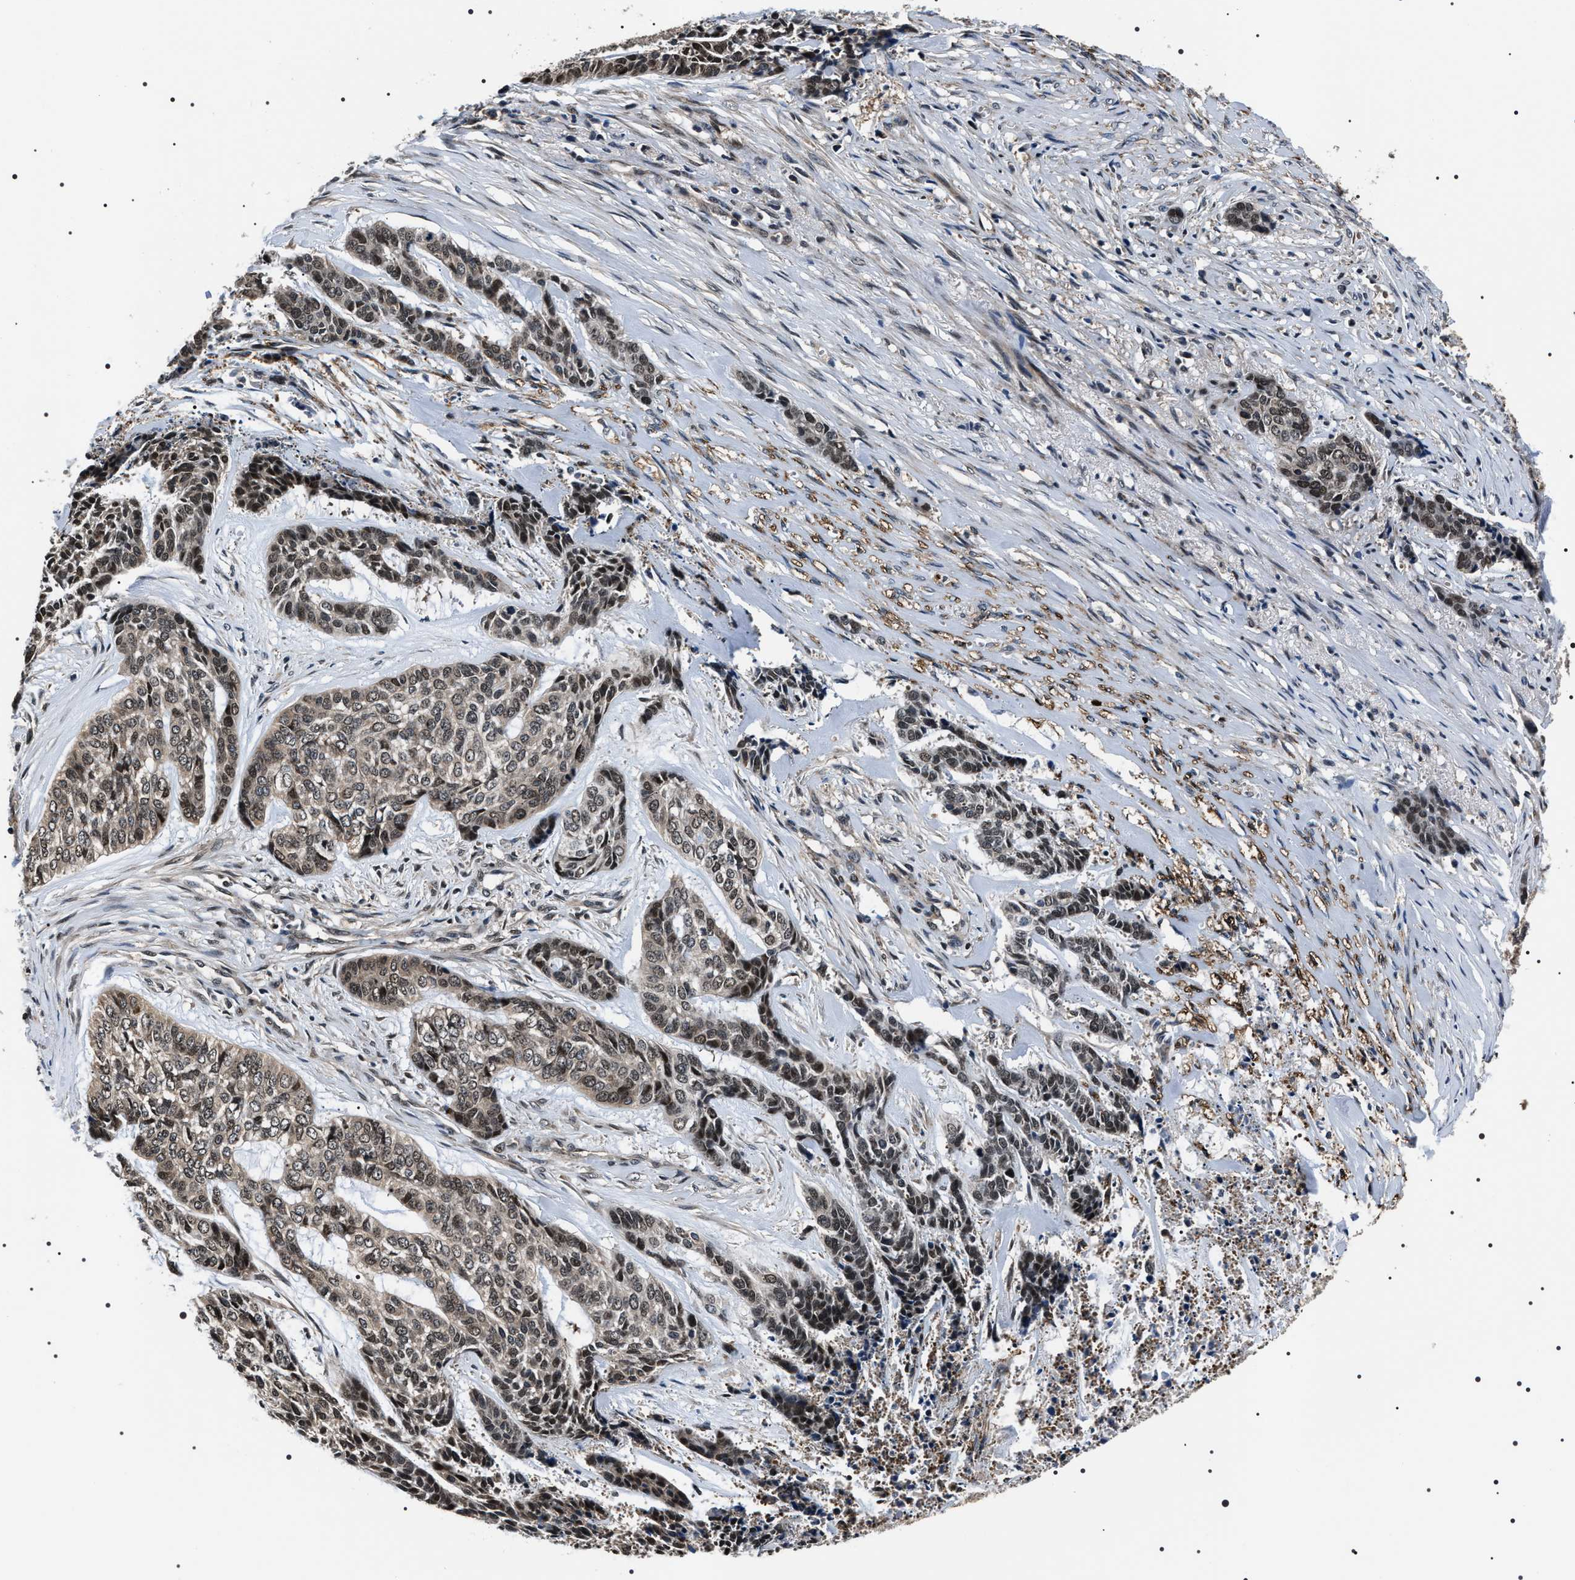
{"staining": {"intensity": "weak", "quantity": ">75%", "location": "nuclear"}, "tissue": "skin cancer", "cell_type": "Tumor cells", "image_type": "cancer", "snomed": [{"axis": "morphology", "description": "Basal cell carcinoma"}, {"axis": "topography", "description": "Skin"}], "caption": "Approximately >75% of tumor cells in human basal cell carcinoma (skin) display weak nuclear protein positivity as visualized by brown immunohistochemical staining.", "gene": "SIPA1", "patient": {"sex": "female", "age": 64}}